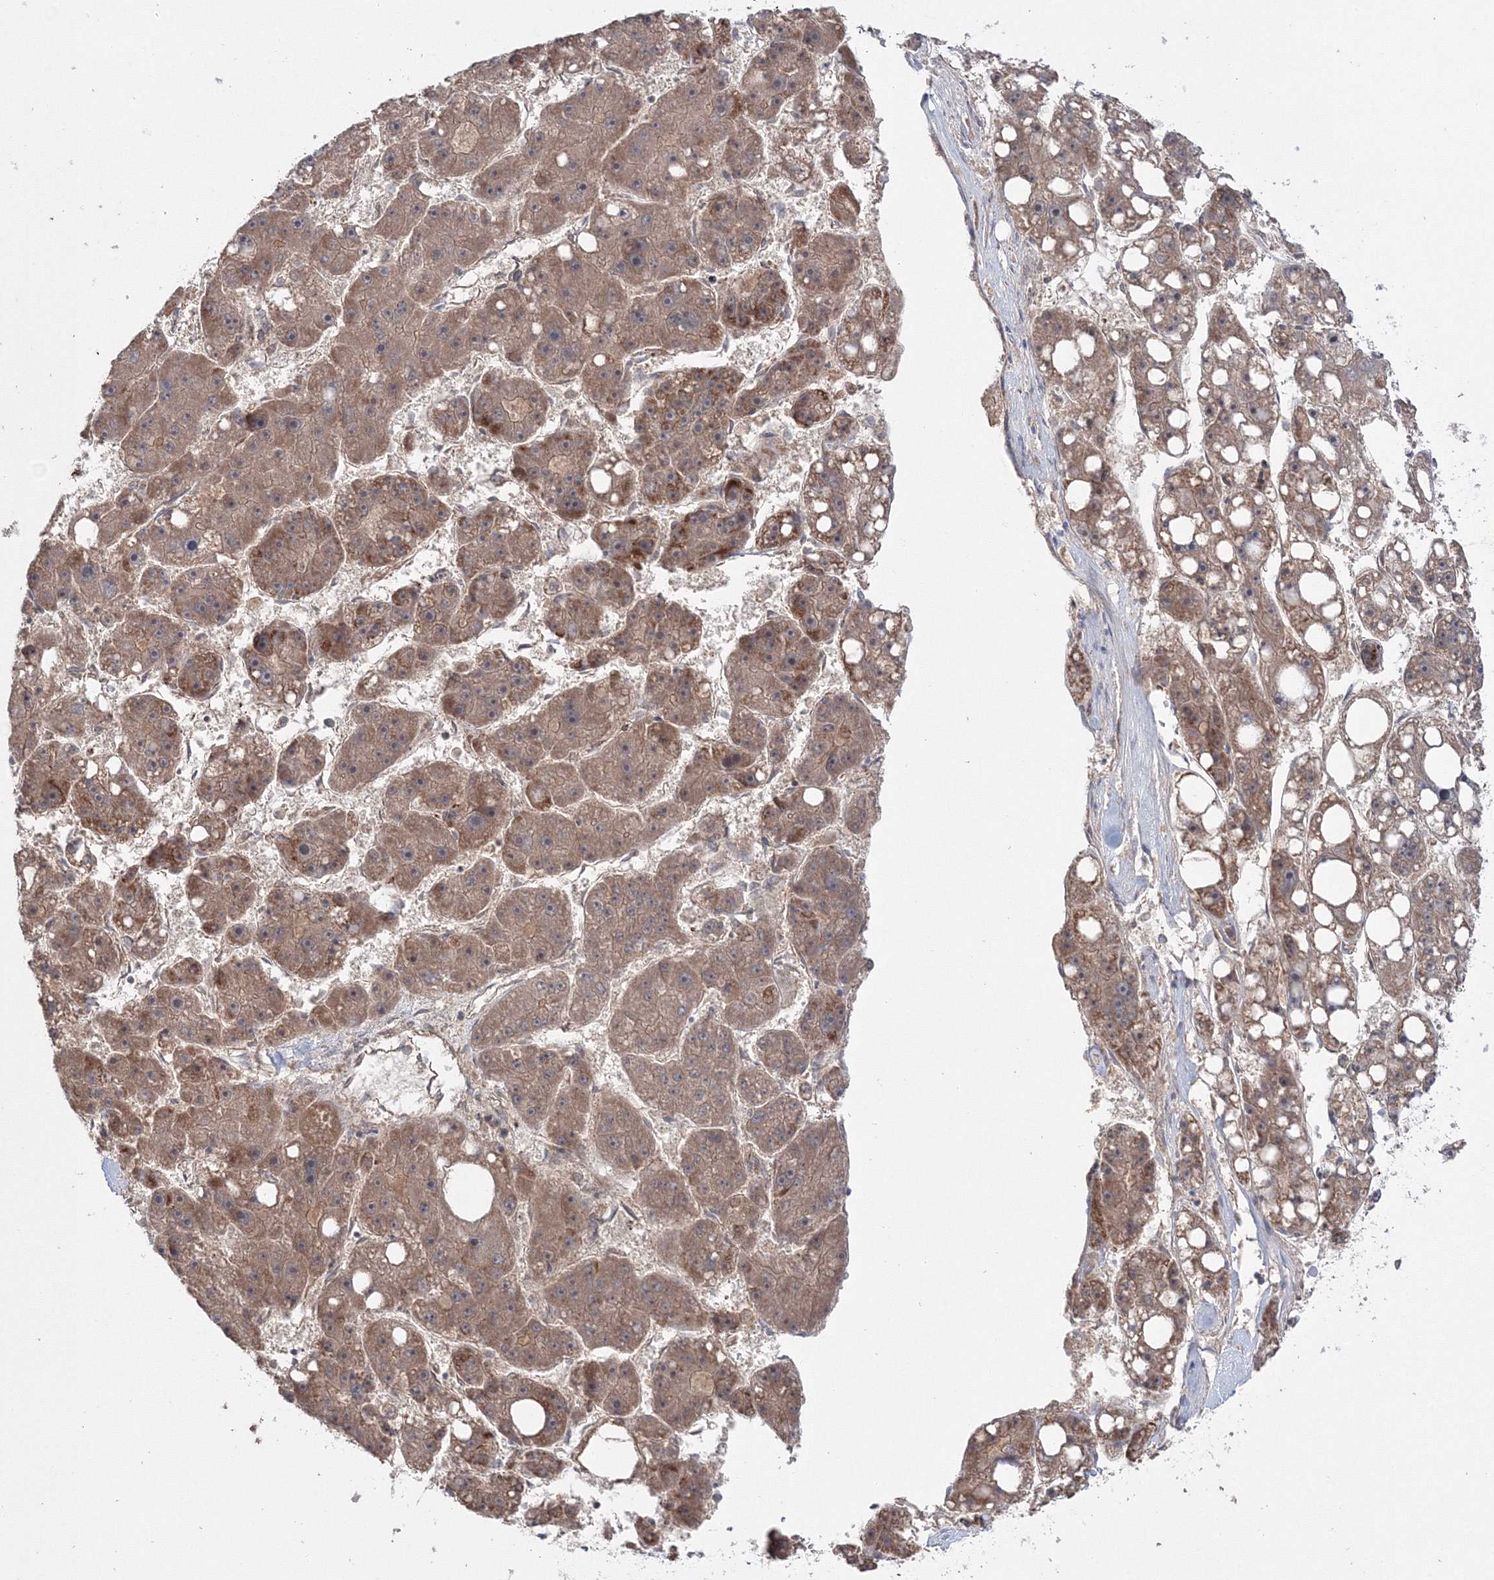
{"staining": {"intensity": "moderate", "quantity": ">75%", "location": "cytoplasmic/membranous"}, "tissue": "liver cancer", "cell_type": "Tumor cells", "image_type": "cancer", "snomed": [{"axis": "morphology", "description": "Carcinoma, Hepatocellular, NOS"}, {"axis": "topography", "description": "Liver"}], "caption": "Tumor cells reveal medium levels of moderate cytoplasmic/membranous expression in about >75% of cells in human hepatocellular carcinoma (liver). (Stains: DAB in brown, nuclei in blue, Microscopy: brightfield microscopy at high magnification).", "gene": "NOA1", "patient": {"sex": "female", "age": 61}}